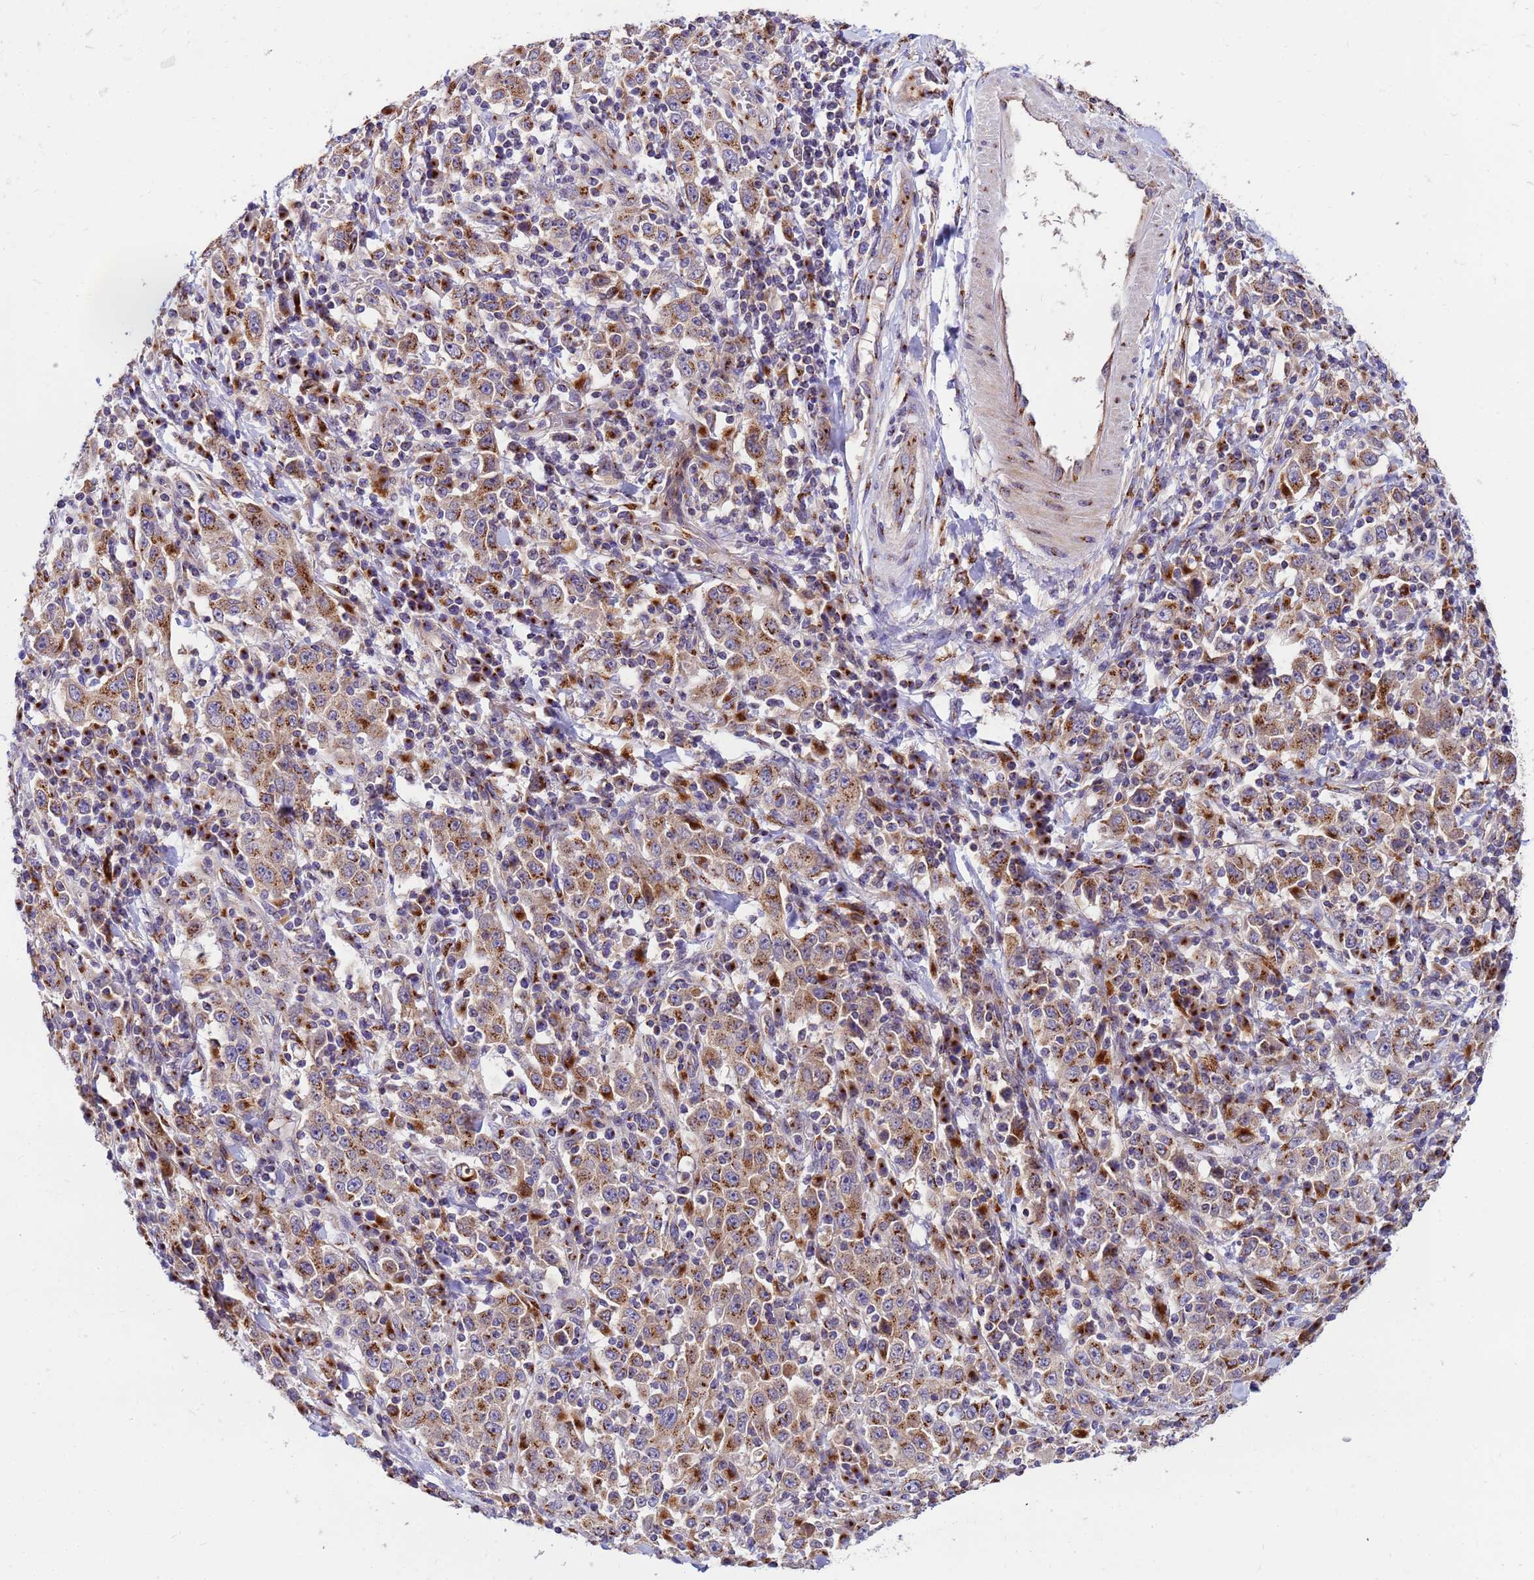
{"staining": {"intensity": "moderate", "quantity": ">75%", "location": "cytoplasmic/membranous"}, "tissue": "stomach cancer", "cell_type": "Tumor cells", "image_type": "cancer", "snomed": [{"axis": "morphology", "description": "Normal tissue, NOS"}, {"axis": "morphology", "description": "Adenocarcinoma, NOS"}, {"axis": "topography", "description": "Stomach, upper"}, {"axis": "topography", "description": "Stomach"}], "caption": "Immunohistochemistry (IHC) (DAB (3,3'-diaminobenzidine)) staining of human stomach adenocarcinoma displays moderate cytoplasmic/membranous protein expression in approximately >75% of tumor cells. The protein is shown in brown color, while the nuclei are stained blue.", "gene": "HPS3", "patient": {"sex": "male", "age": 59}}